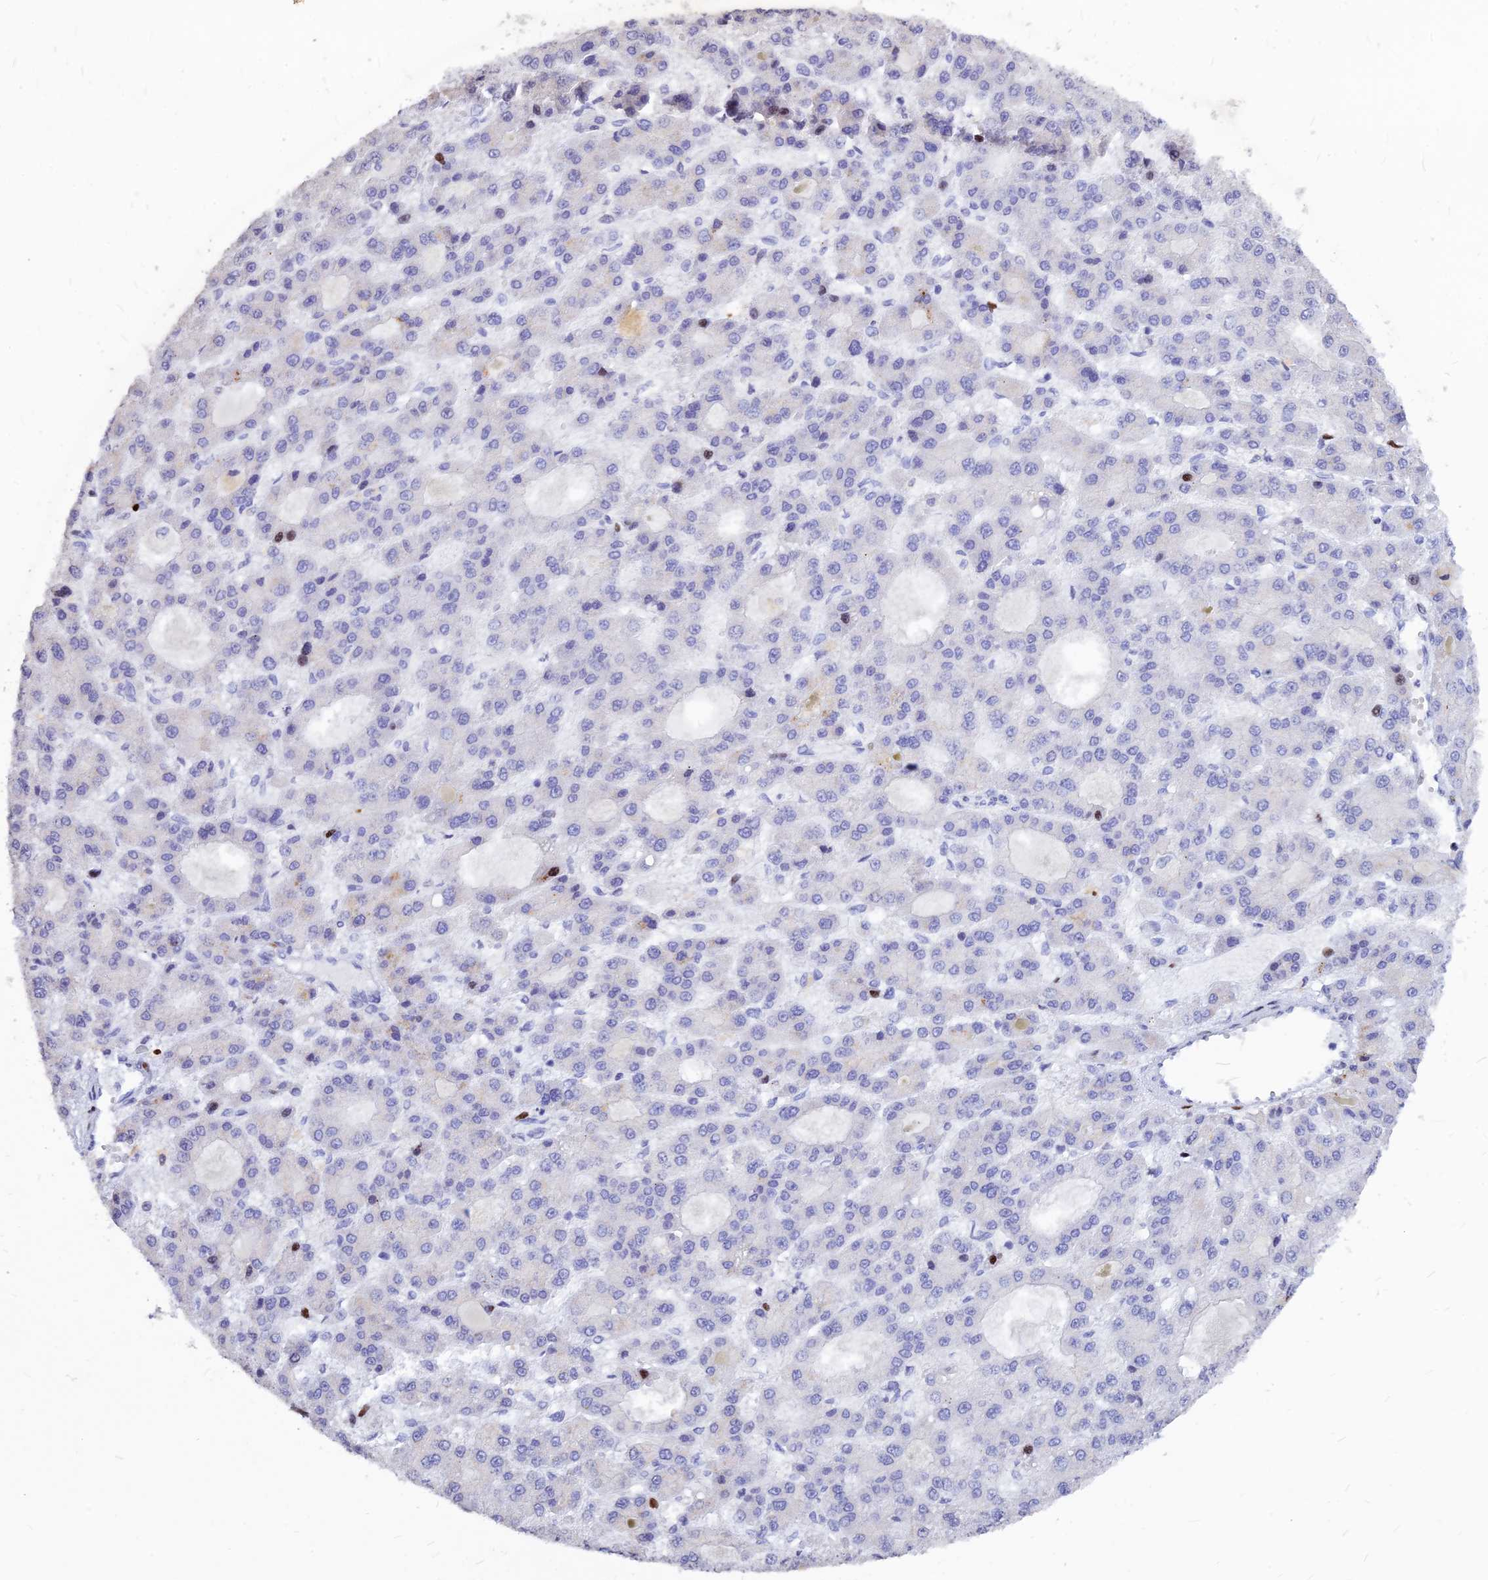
{"staining": {"intensity": "moderate", "quantity": "<25%", "location": "nuclear"}, "tissue": "liver cancer", "cell_type": "Tumor cells", "image_type": "cancer", "snomed": [{"axis": "morphology", "description": "Carcinoma, Hepatocellular, NOS"}, {"axis": "topography", "description": "Liver"}], "caption": "Hepatocellular carcinoma (liver) was stained to show a protein in brown. There is low levels of moderate nuclear staining in approximately <25% of tumor cells. Ihc stains the protein of interest in brown and the nuclei are stained blue.", "gene": "PRPS1", "patient": {"sex": "male", "age": 70}}